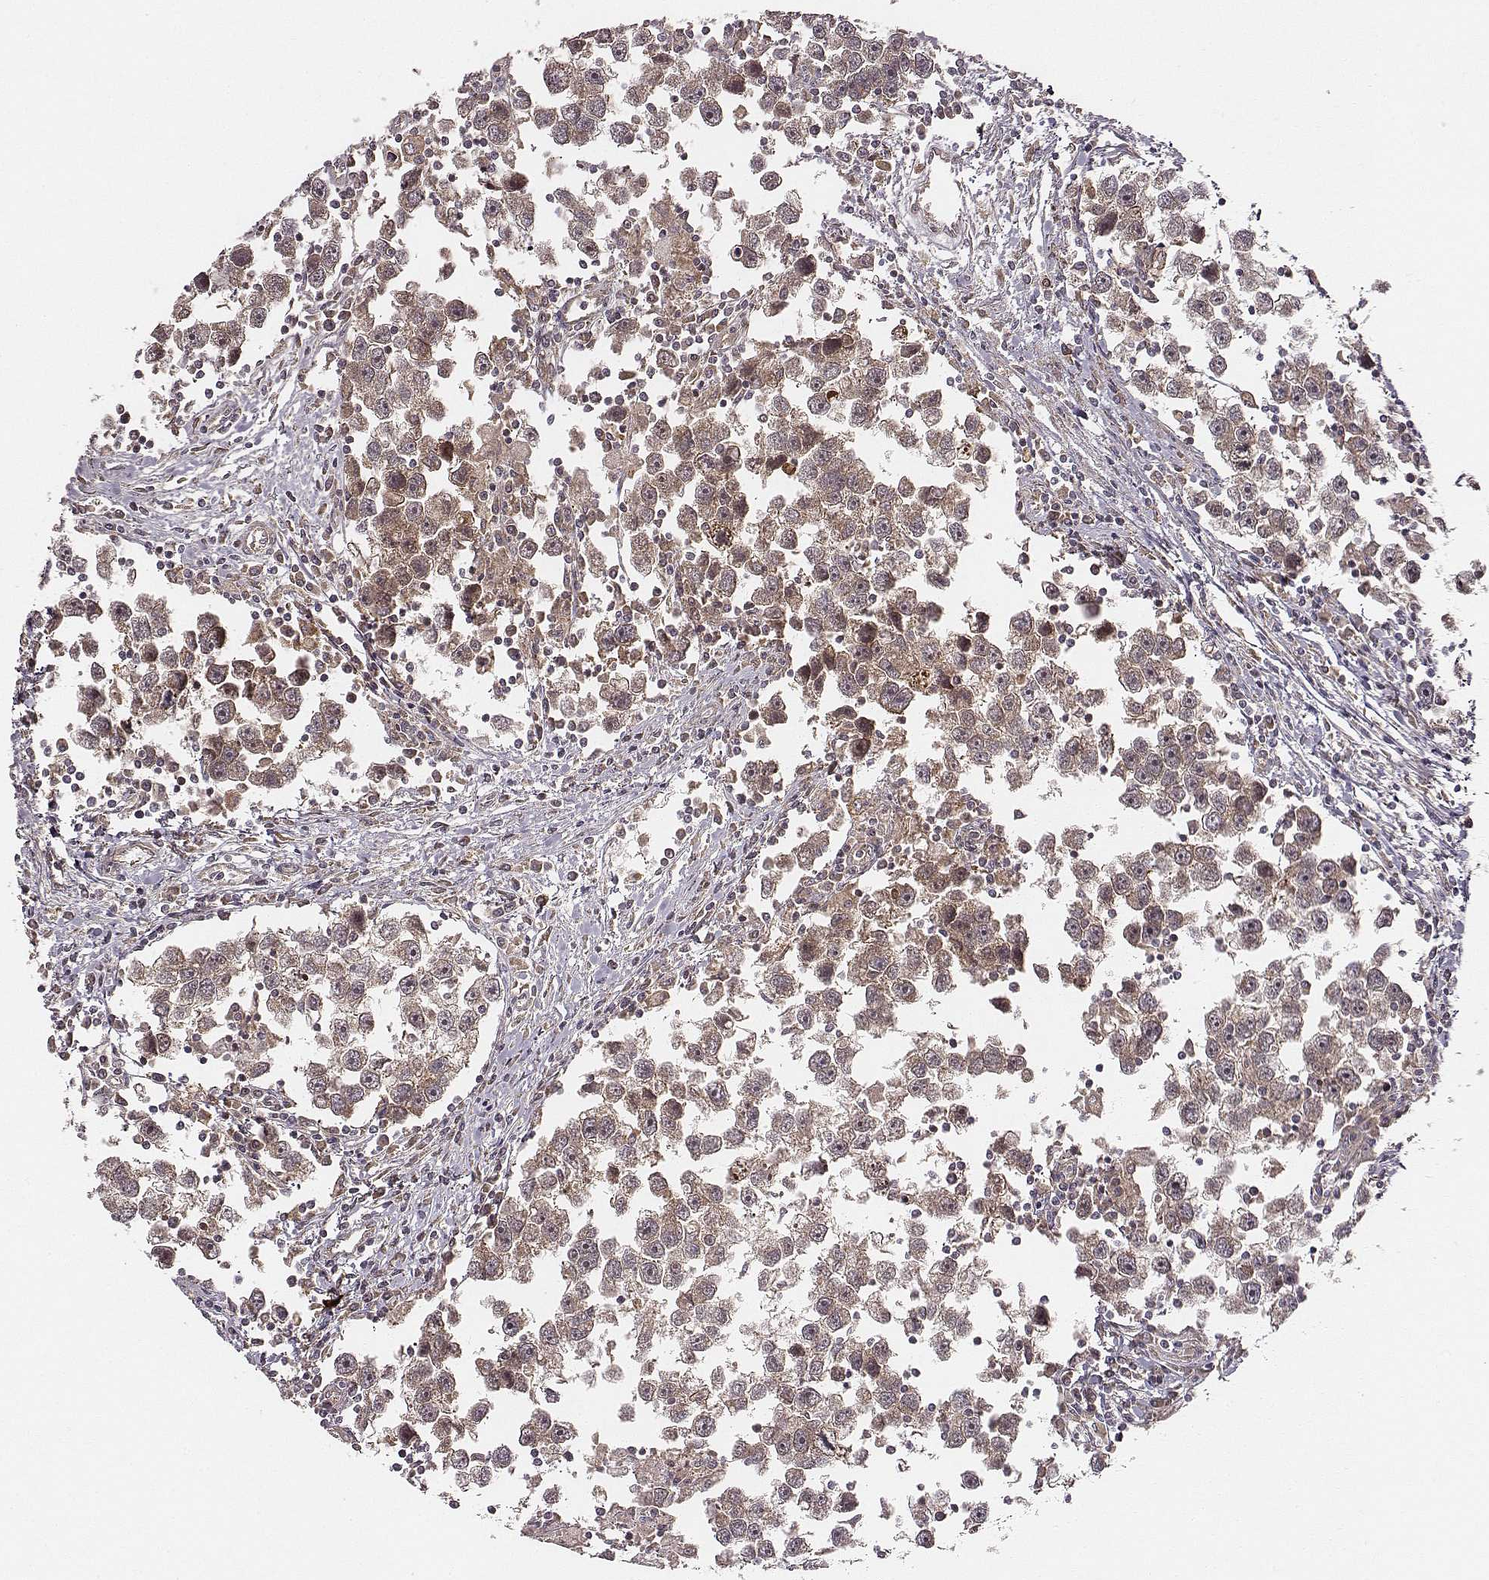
{"staining": {"intensity": "moderate", "quantity": ">75%", "location": "cytoplasmic/membranous"}, "tissue": "testis cancer", "cell_type": "Tumor cells", "image_type": "cancer", "snomed": [{"axis": "morphology", "description": "Seminoma, NOS"}, {"axis": "topography", "description": "Testis"}], "caption": "Moderate cytoplasmic/membranous protein positivity is seen in about >75% of tumor cells in testis cancer. (DAB (3,3'-diaminobenzidine) IHC with brightfield microscopy, high magnification).", "gene": "VPS26A", "patient": {"sex": "male", "age": 30}}